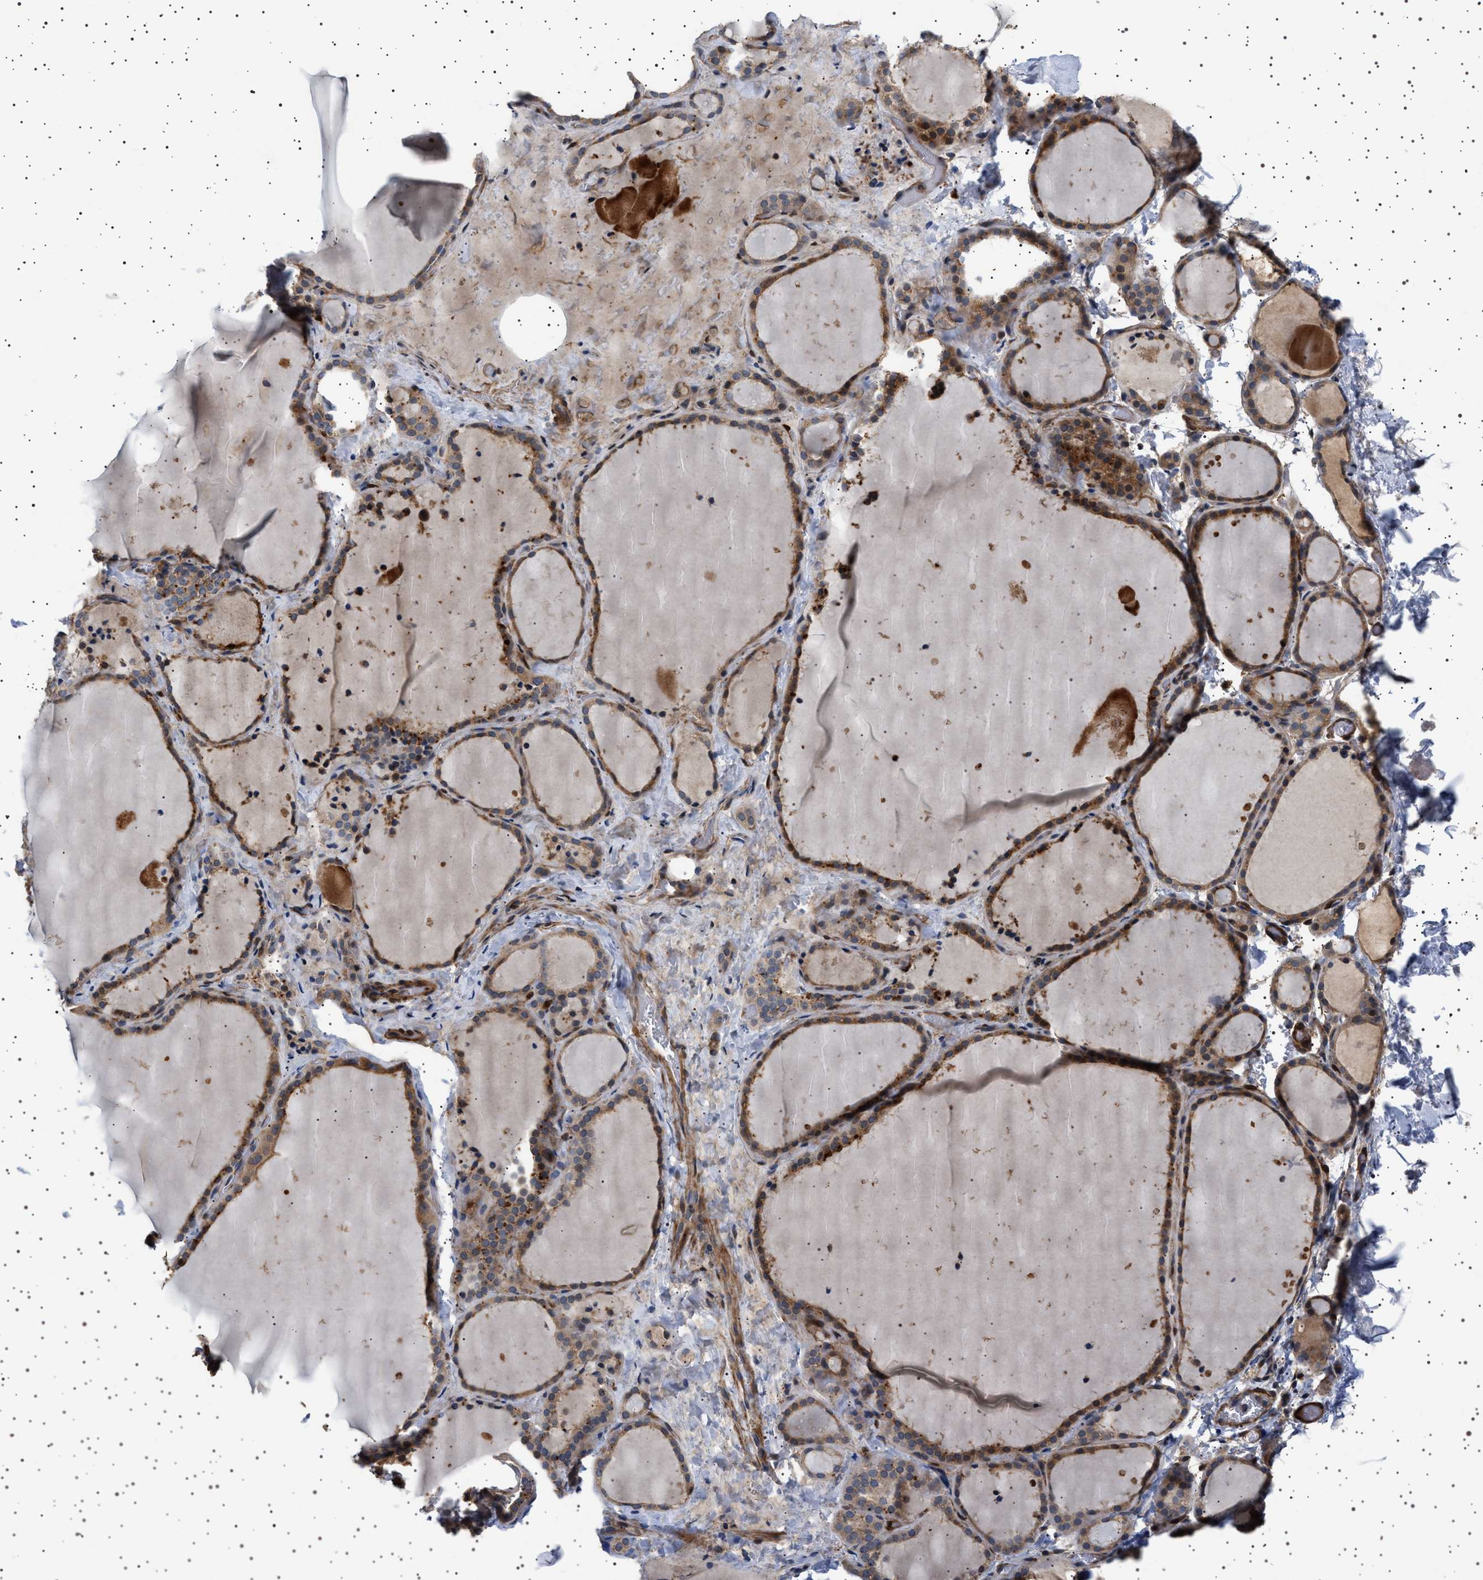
{"staining": {"intensity": "moderate", "quantity": ">75%", "location": "cytoplasmic/membranous"}, "tissue": "thyroid gland", "cell_type": "Glandular cells", "image_type": "normal", "snomed": [{"axis": "morphology", "description": "Normal tissue, NOS"}, {"axis": "topography", "description": "Thyroid gland"}], "caption": "The micrograph displays a brown stain indicating the presence of a protein in the cytoplasmic/membranous of glandular cells in thyroid gland. (Stains: DAB (3,3'-diaminobenzidine) in brown, nuclei in blue, Microscopy: brightfield microscopy at high magnification).", "gene": "GUCY1B1", "patient": {"sex": "female", "age": 22}}